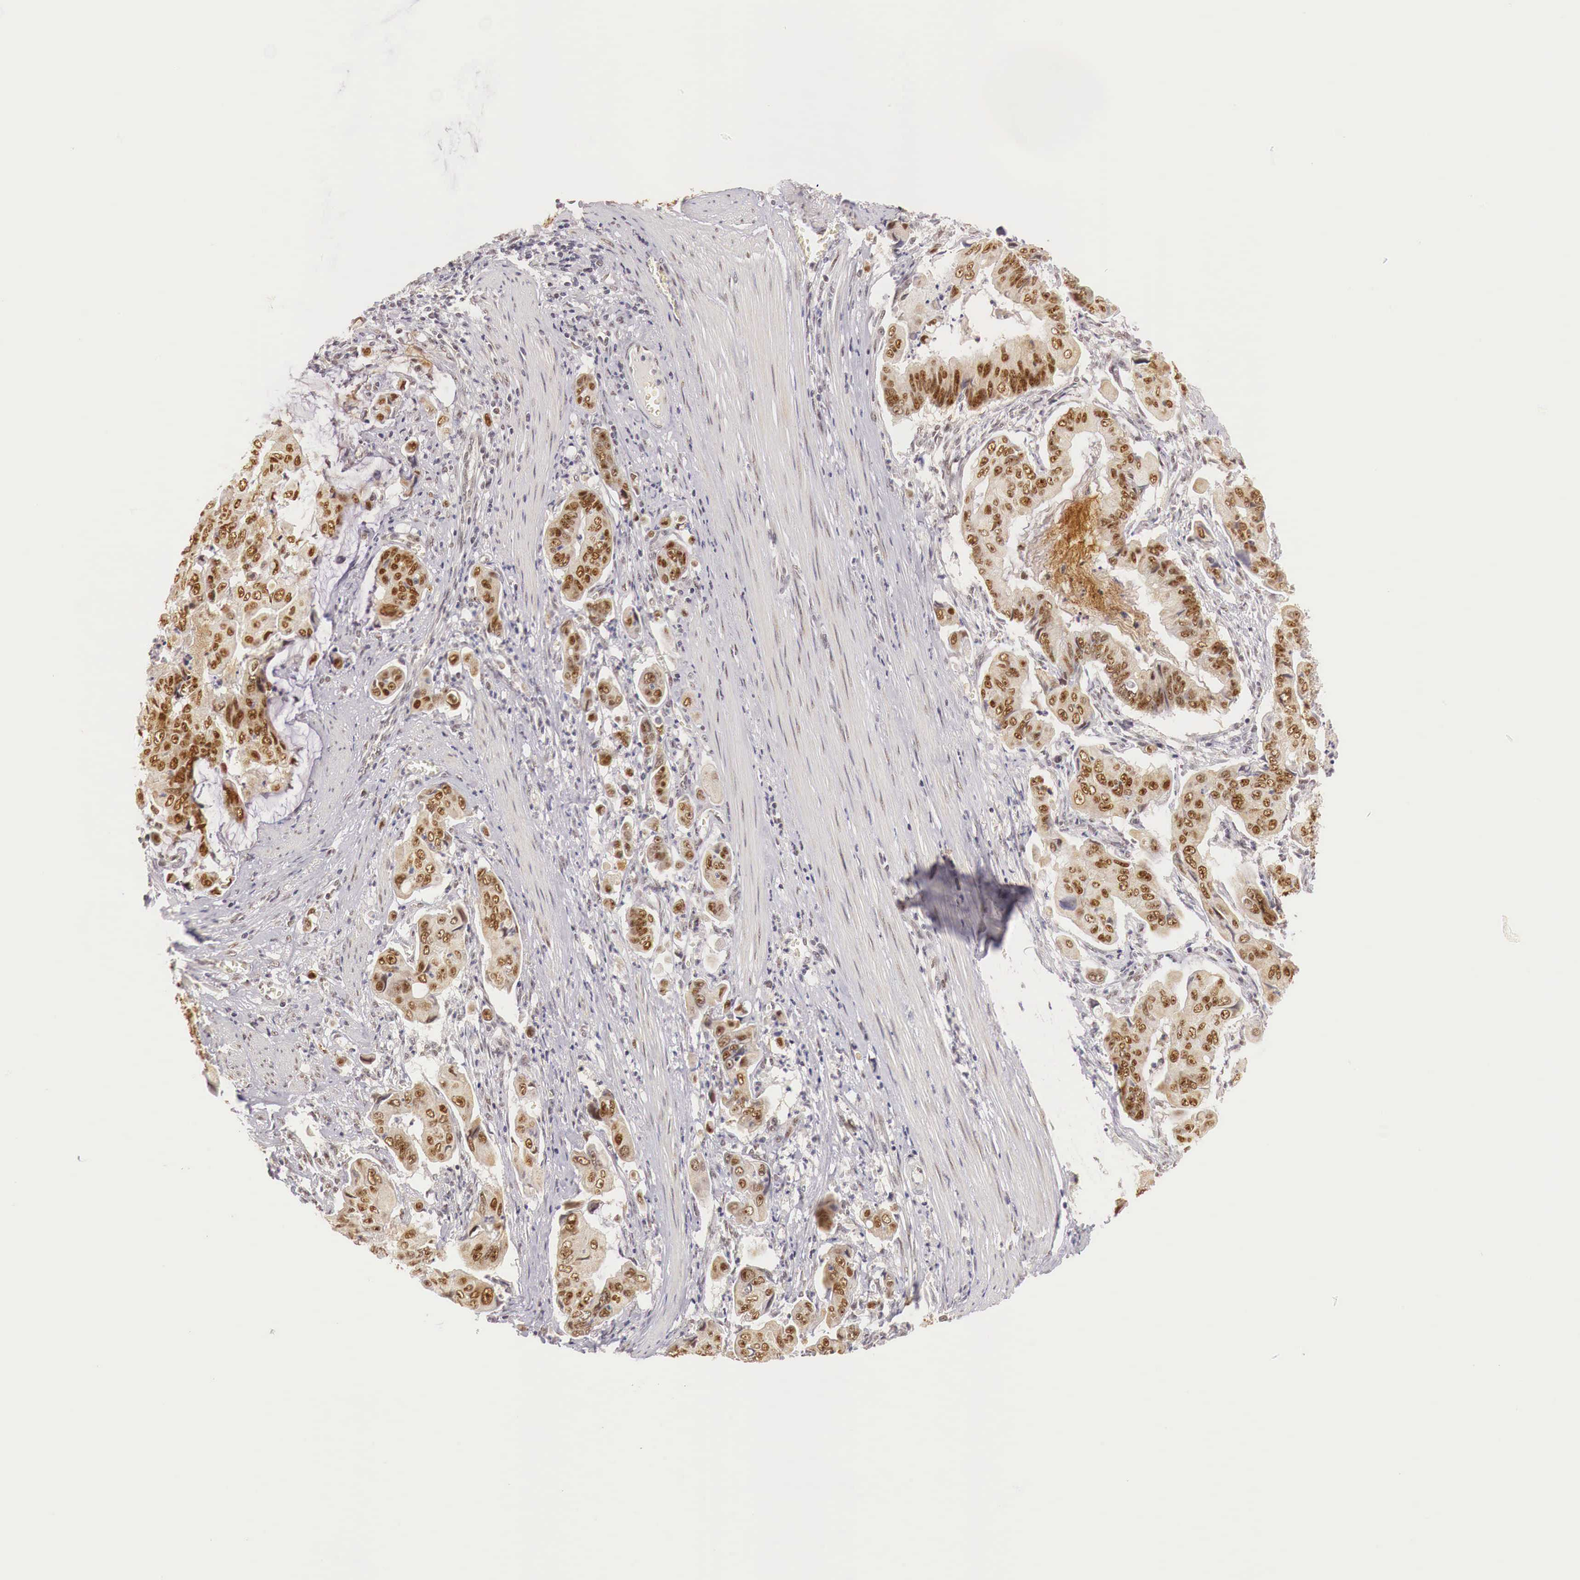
{"staining": {"intensity": "moderate", "quantity": ">75%", "location": "cytoplasmic/membranous,nuclear"}, "tissue": "stomach cancer", "cell_type": "Tumor cells", "image_type": "cancer", "snomed": [{"axis": "morphology", "description": "Adenocarcinoma, NOS"}, {"axis": "topography", "description": "Stomach, upper"}], "caption": "The histopathology image reveals a brown stain indicating the presence of a protein in the cytoplasmic/membranous and nuclear of tumor cells in stomach cancer (adenocarcinoma). (DAB (3,3'-diaminobenzidine) = brown stain, brightfield microscopy at high magnification).", "gene": "GPKOW", "patient": {"sex": "male", "age": 80}}